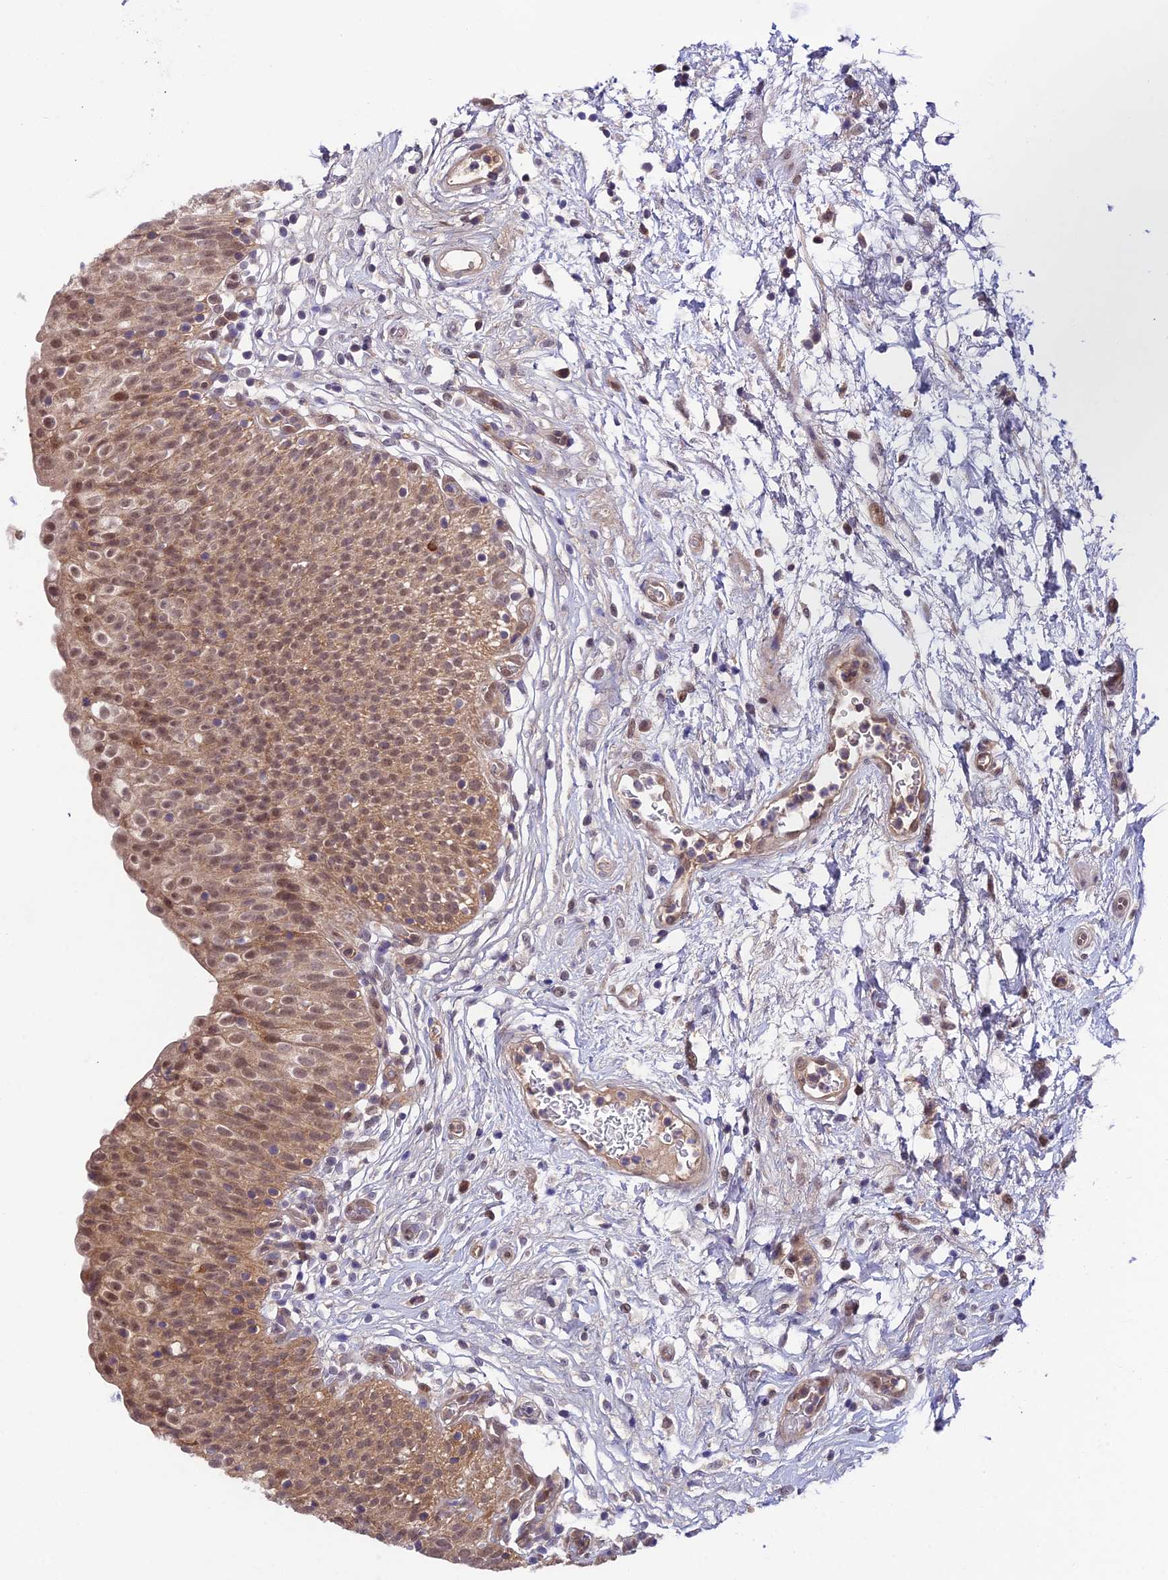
{"staining": {"intensity": "moderate", "quantity": ">75%", "location": "cytoplasmic/membranous,nuclear"}, "tissue": "urinary bladder", "cell_type": "Urothelial cells", "image_type": "normal", "snomed": [{"axis": "morphology", "description": "Normal tissue, NOS"}, {"axis": "topography", "description": "Urinary bladder"}], "caption": "Moderate cytoplasmic/membranous,nuclear protein staining is identified in approximately >75% of urothelial cells in urinary bladder.", "gene": "TRIM40", "patient": {"sex": "male", "age": 55}}